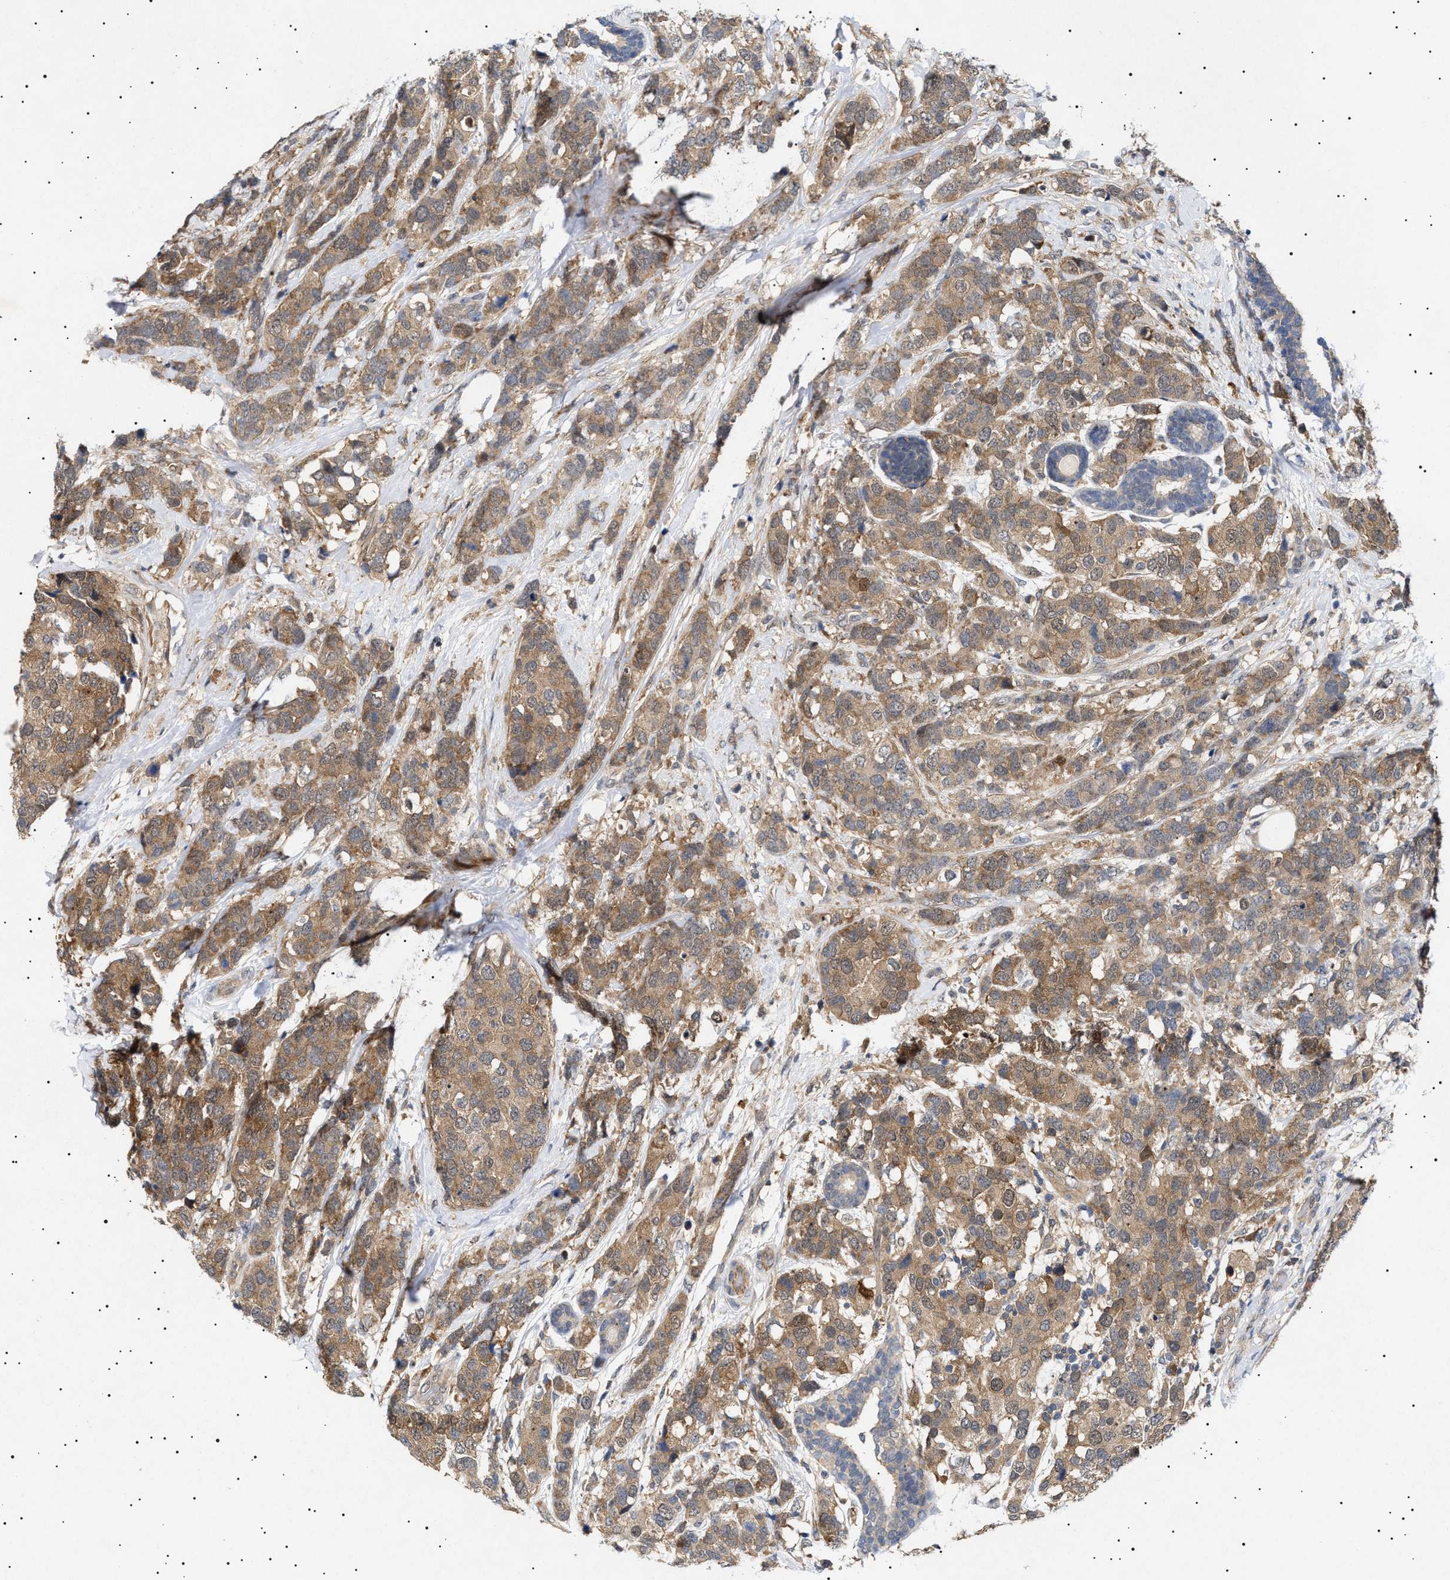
{"staining": {"intensity": "moderate", "quantity": ">75%", "location": "cytoplasmic/membranous"}, "tissue": "breast cancer", "cell_type": "Tumor cells", "image_type": "cancer", "snomed": [{"axis": "morphology", "description": "Lobular carcinoma"}, {"axis": "topography", "description": "Breast"}], "caption": "About >75% of tumor cells in breast cancer display moderate cytoplasmic/membranous protein staining as visualized by brown immunohistochemical staining.", "gene": "NPLOC4", "patient": {"sex": "female", "age": 59}}